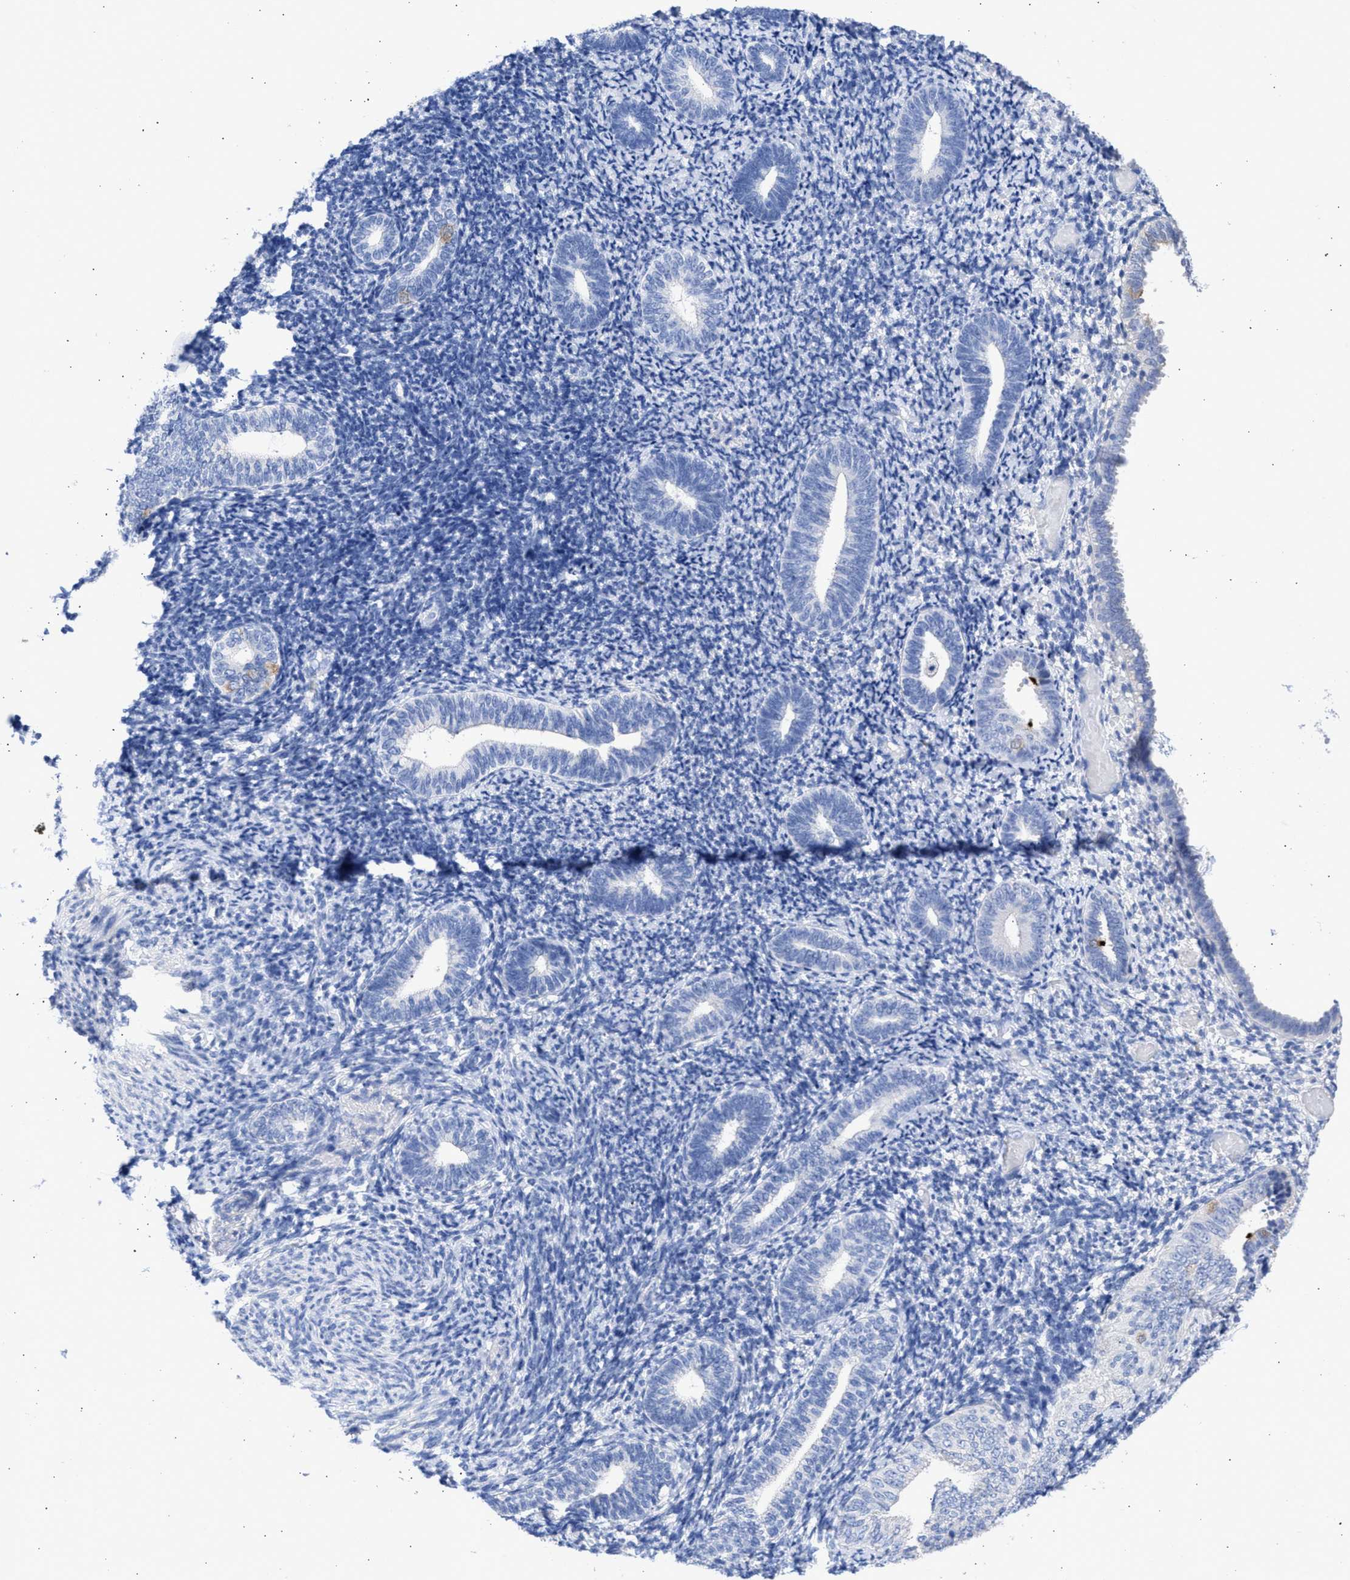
{"staining": {"intensity": "negative", "quantity": "none", "location": "none"}, "tissue": "endometrium", "cell_type": "Cells in endometrial stroma", "image_type": "normal", "snomed": [{"axis": "morphology", "description": "Normal tissue, NOS"}, {"axis": "topography", "description": "Endometrium"}], "caption": "Cells in endometrial stroma show no significant positivity in benign endometrium. (DAB immunohistochemistry with hematoxylin counter stain).", "gene": "RSPH1", "patient": {"sex": "female", "age": 66}}